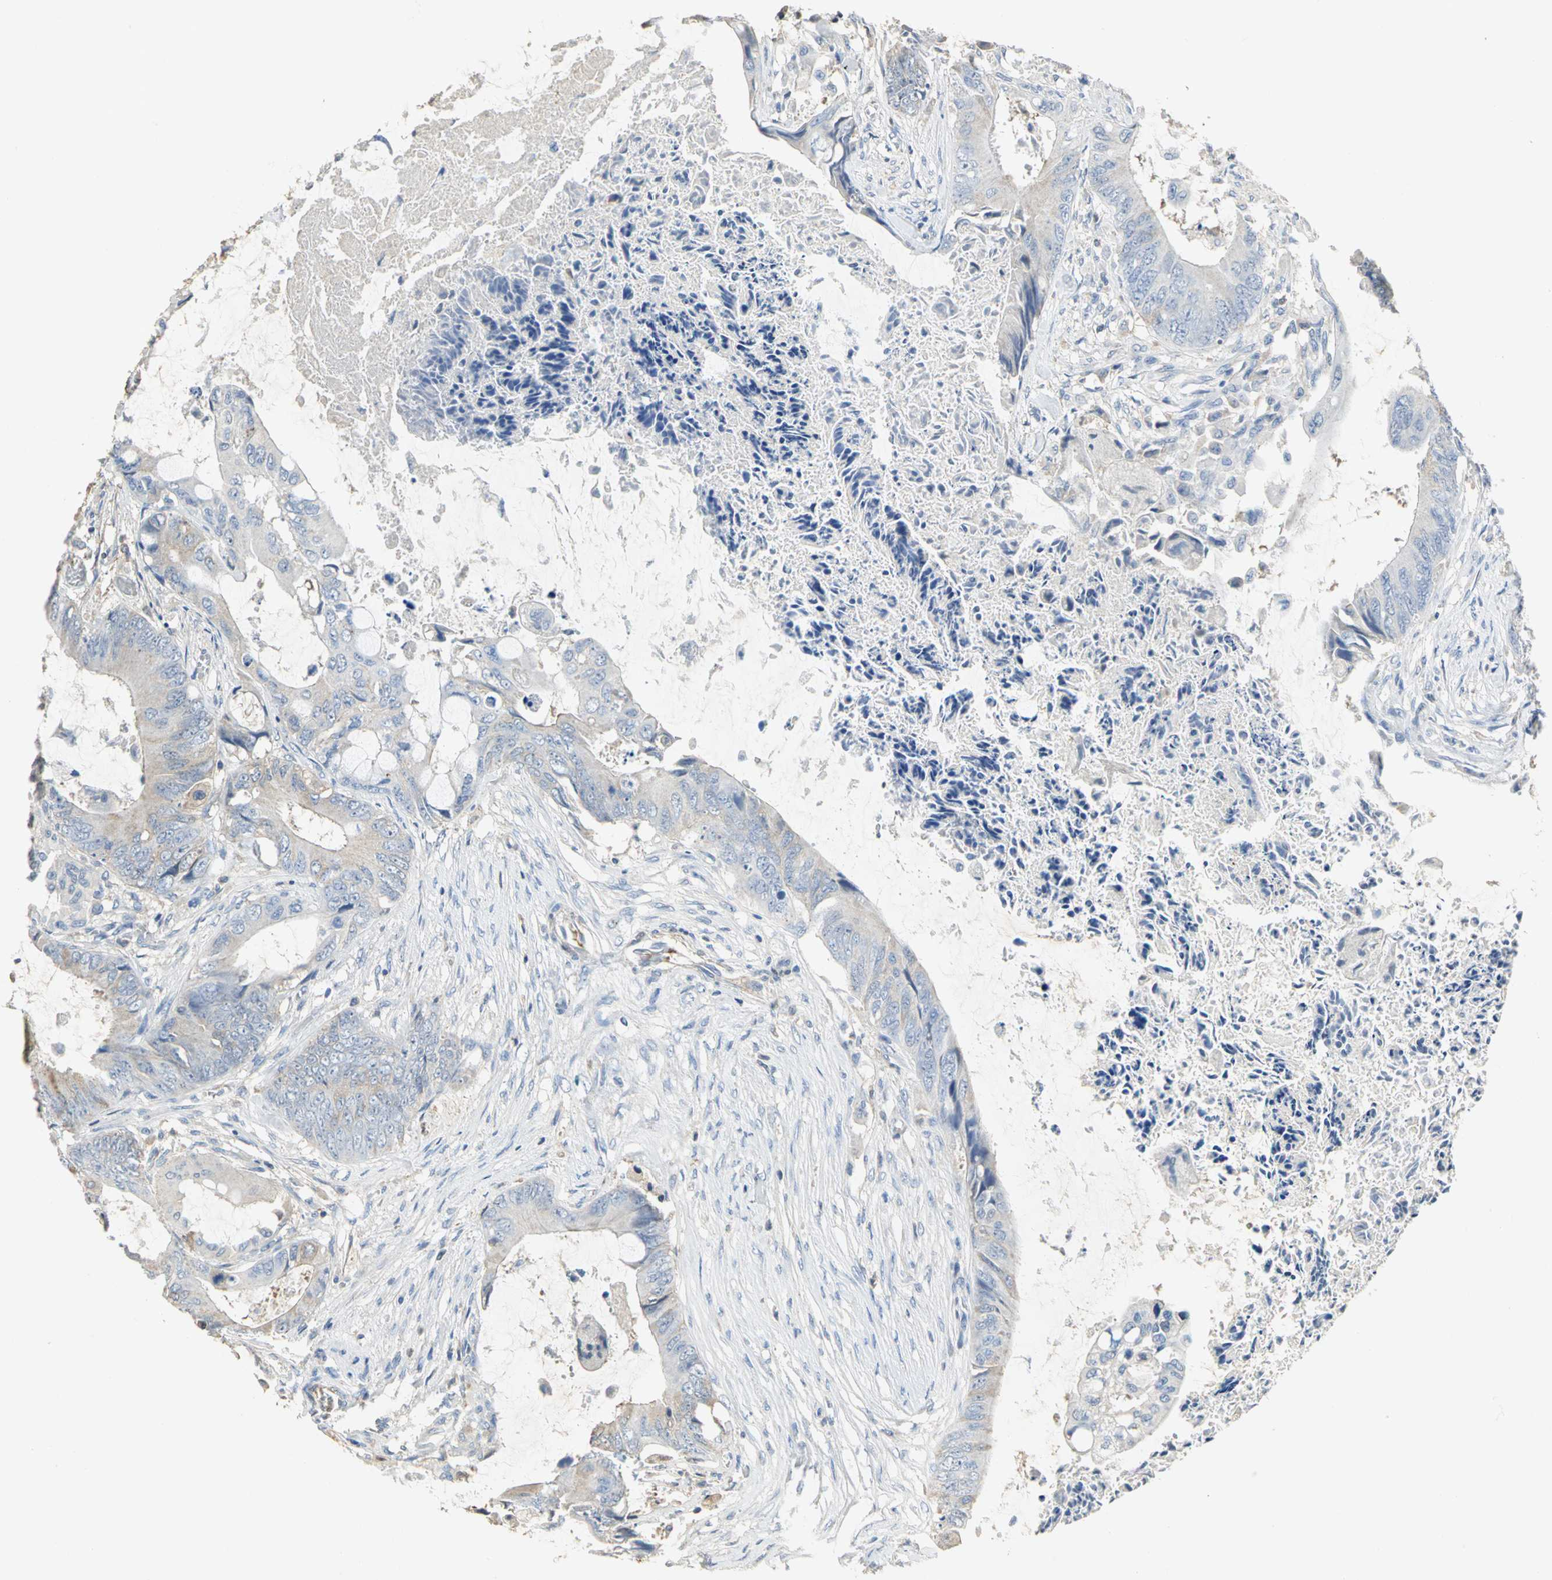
{"staining": {"intensity": "moderate", "quantity": "<25%", "location": "cytoplasmic/membranous"}, "tissue": "colorectal cancer", "cell_type": "Tumor cells", "image_type": "cancer", "snomed": [{"axis": "morphology", "description": "Normal tissue, NOS"}, {"axis": "morphology", "description": "Adenocarcinoma, NOS"}, {"axis": "topography", "description": "Rectum"}, {"axis": "topography", "description": "Peripheral nerve tissue"}], "caption": "Approximately <25% of tumor cells in adenocarcinoma (colorectal) exhibit moderate cytoplasmic/membranous protein positivity as visualized by brown immunohistochemical staining.", "gene": "GYG2", "patient": {"sex": "female", "age": 77}}